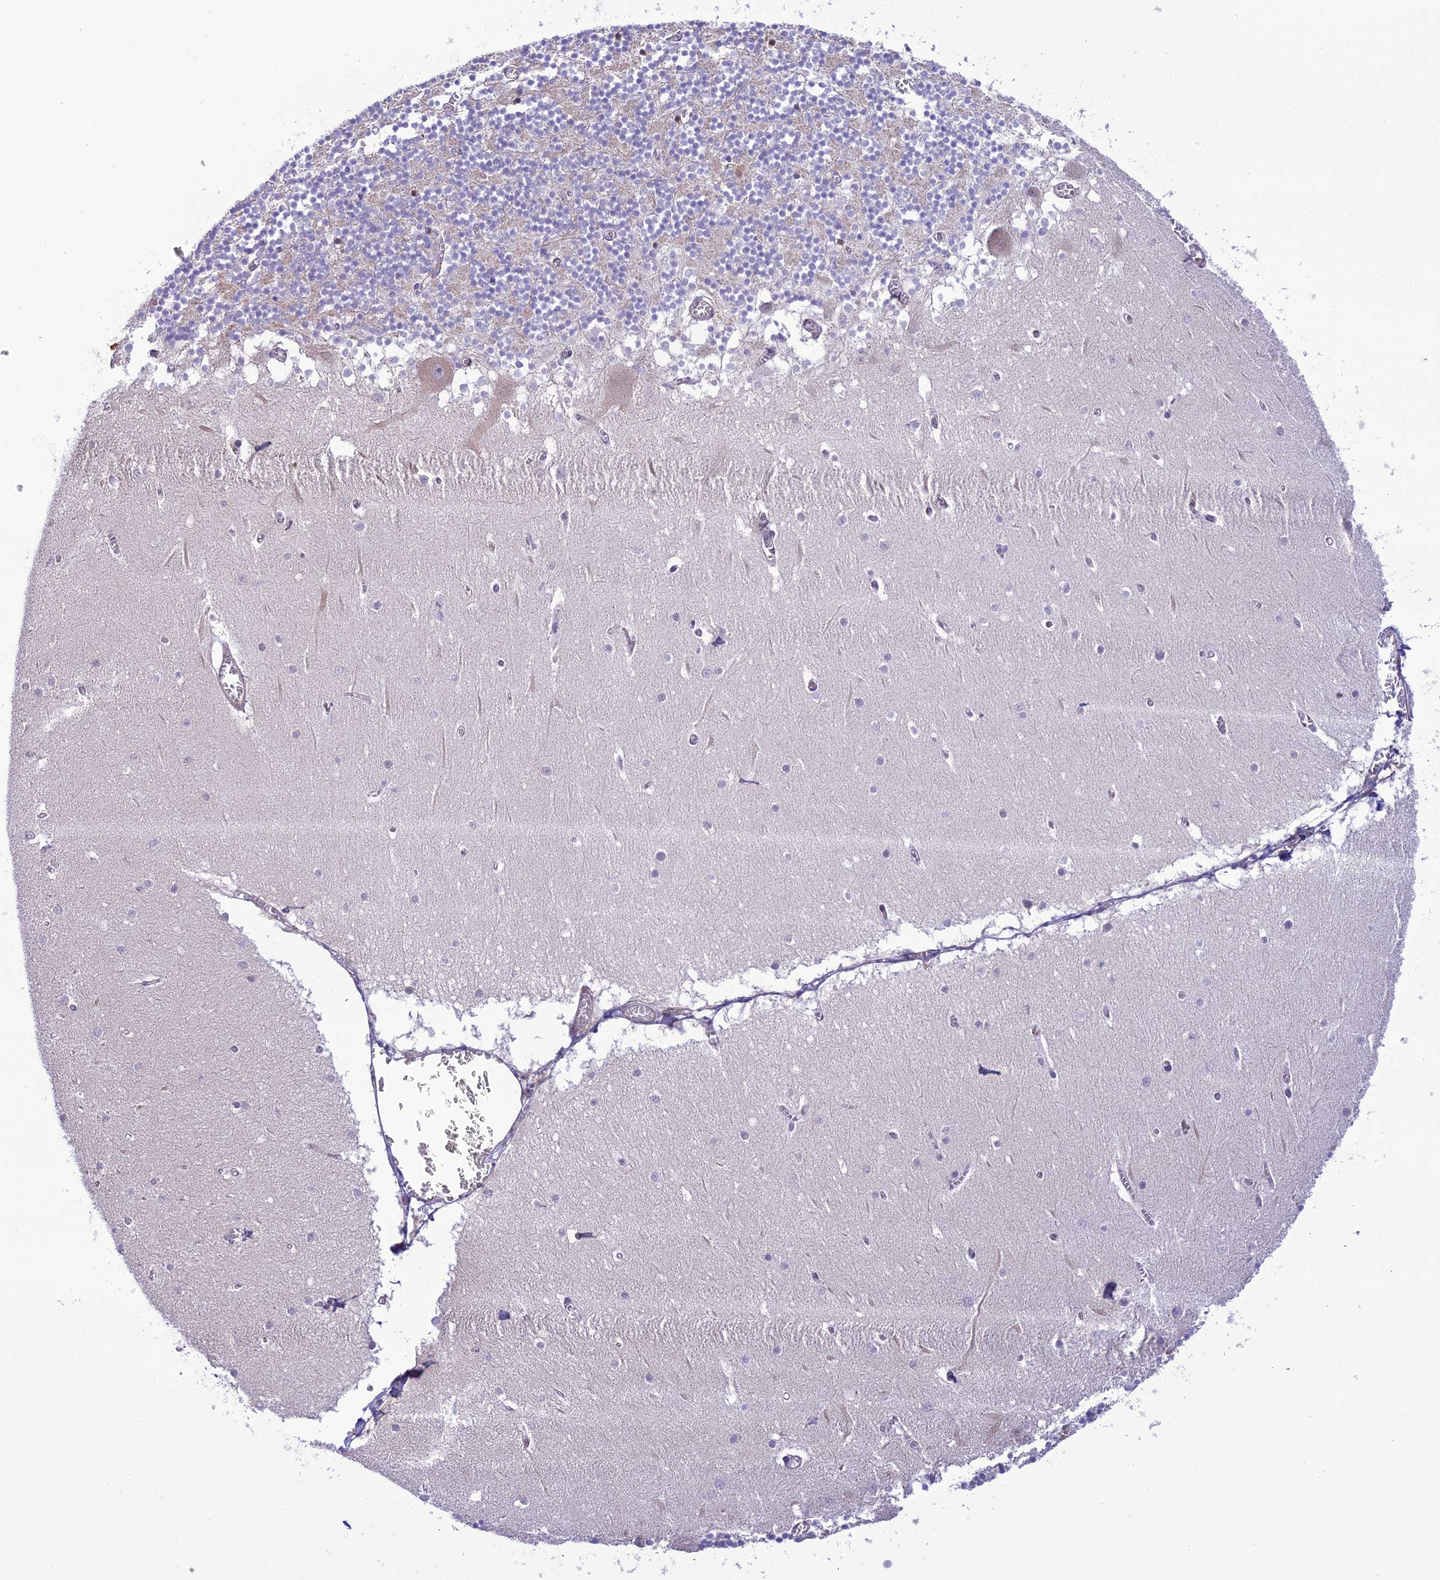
{"staining": {"intensity": "moderate", "quantity": ">75%", "location": "cytoplasmic/membranous"}, "tissue": "cerebellum", "cell_type": "Cells in granular layer", "image_type": "normal", "snomed": [{"axis": "morphology", "description": "Normal tissue, NOS"}, {"axis": "topography", "description": "Cerebellum"}], "caption": "A photomicrograph of human cerebellum stained for a protein shows moderate cytoplasmic/membranous brown staining in cells in granular layer.", "gene": "JMY", "patient": {"sex": "female", "age": 28}}